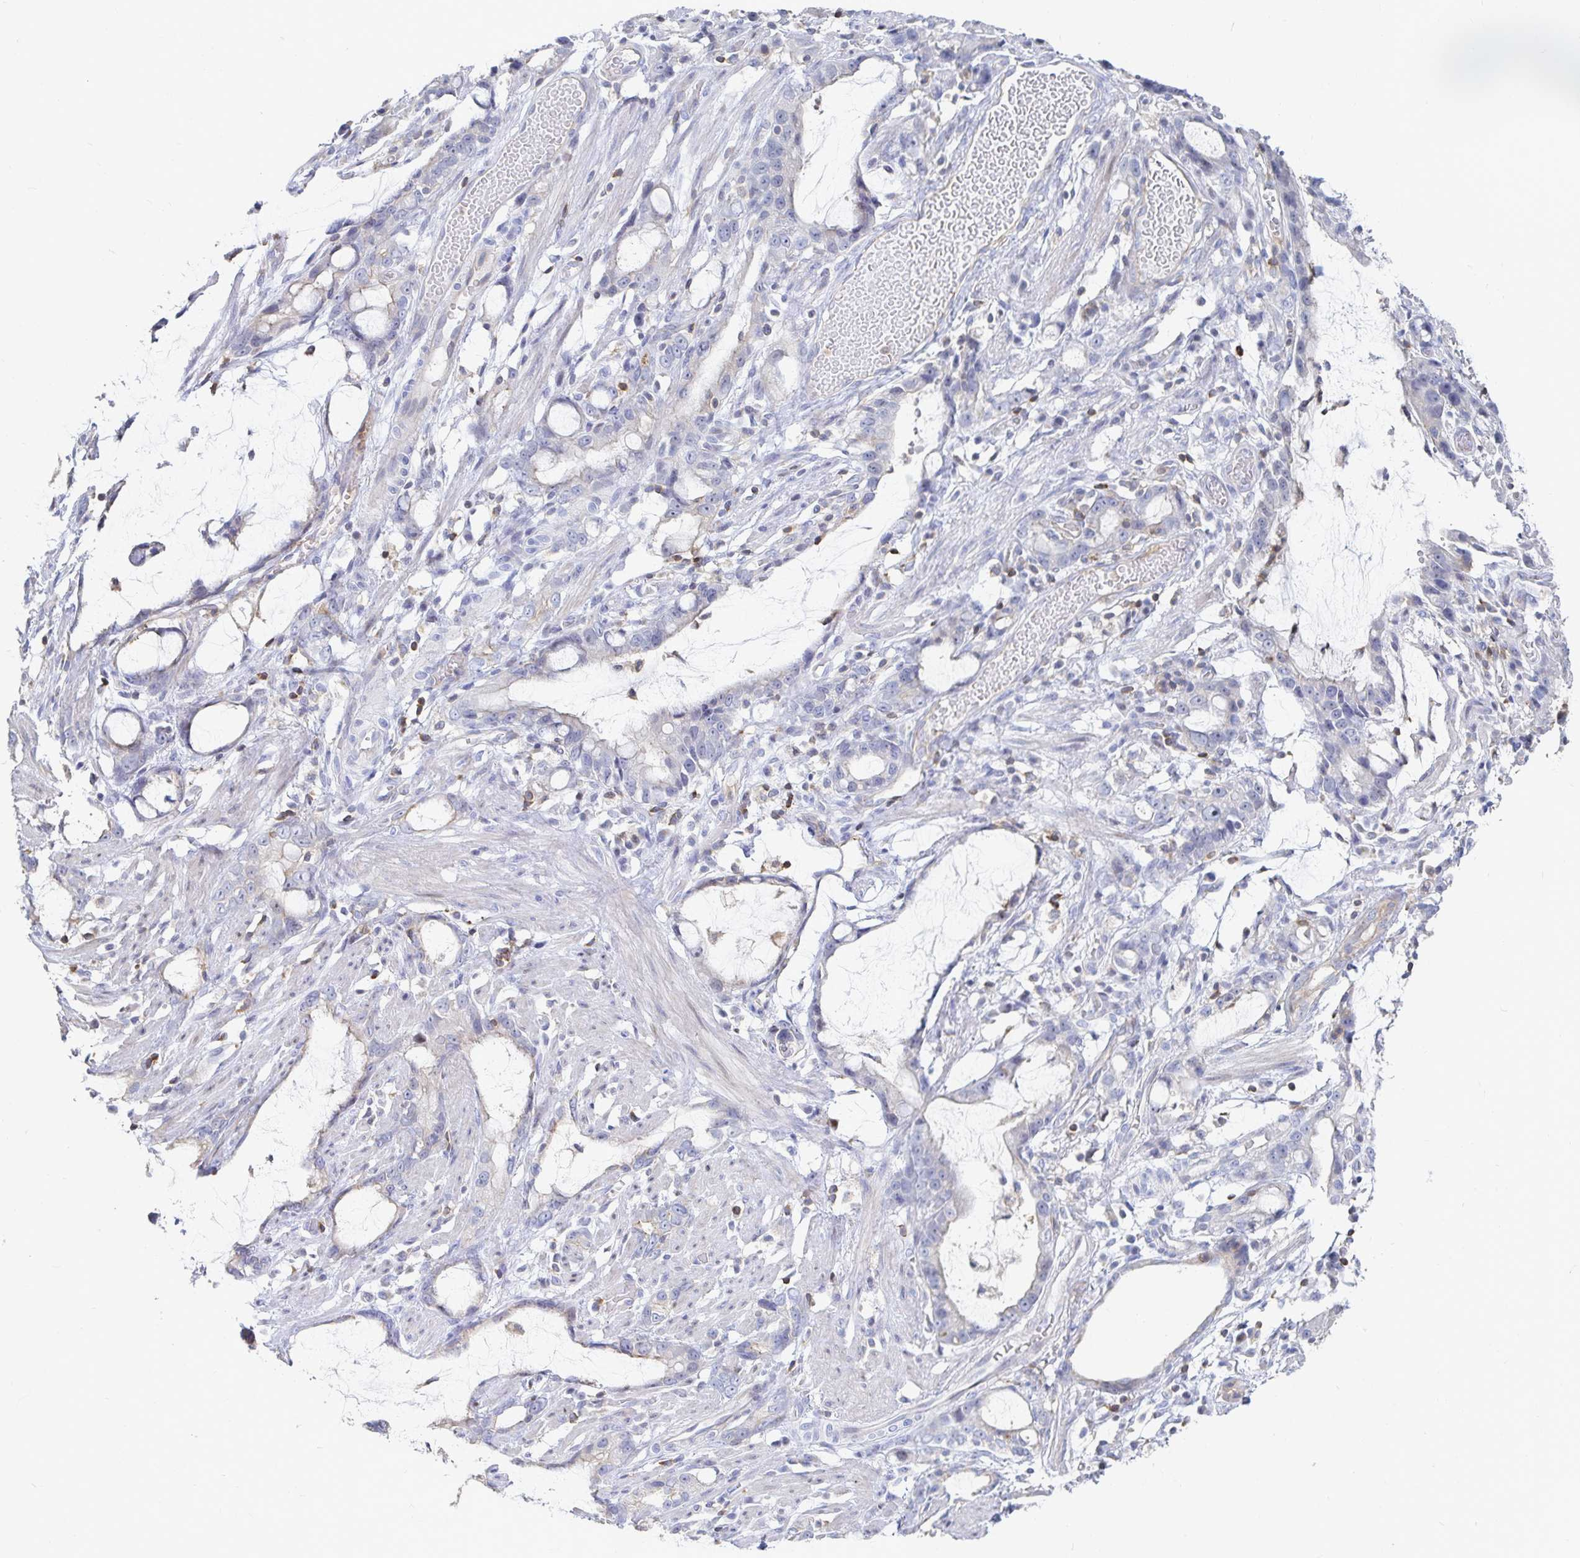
{"staining": {"intensity": "negative", "quantity": "none", "location": "none"}, "tissue": "stomach cancer", "cell_type": "Tumor cells", "image_type": "cancer", "snomed": [{"axis": "morphology", "description": "Adenocarcinoma, NOS"}, {"axis": "topography", "description": "Stomach"}], "caption": "Immunohistochemistry (IHC) image of stomach cancer (adenocarcinoma) stained for a protein (brown), which shows no expression in tumor cells. The staining is performed using DAB brown chromogen with nuclei counter-stained in using hematoxylin.", "gene": "PIK3CD", "patient": {"sex": "male", "age": 55}}